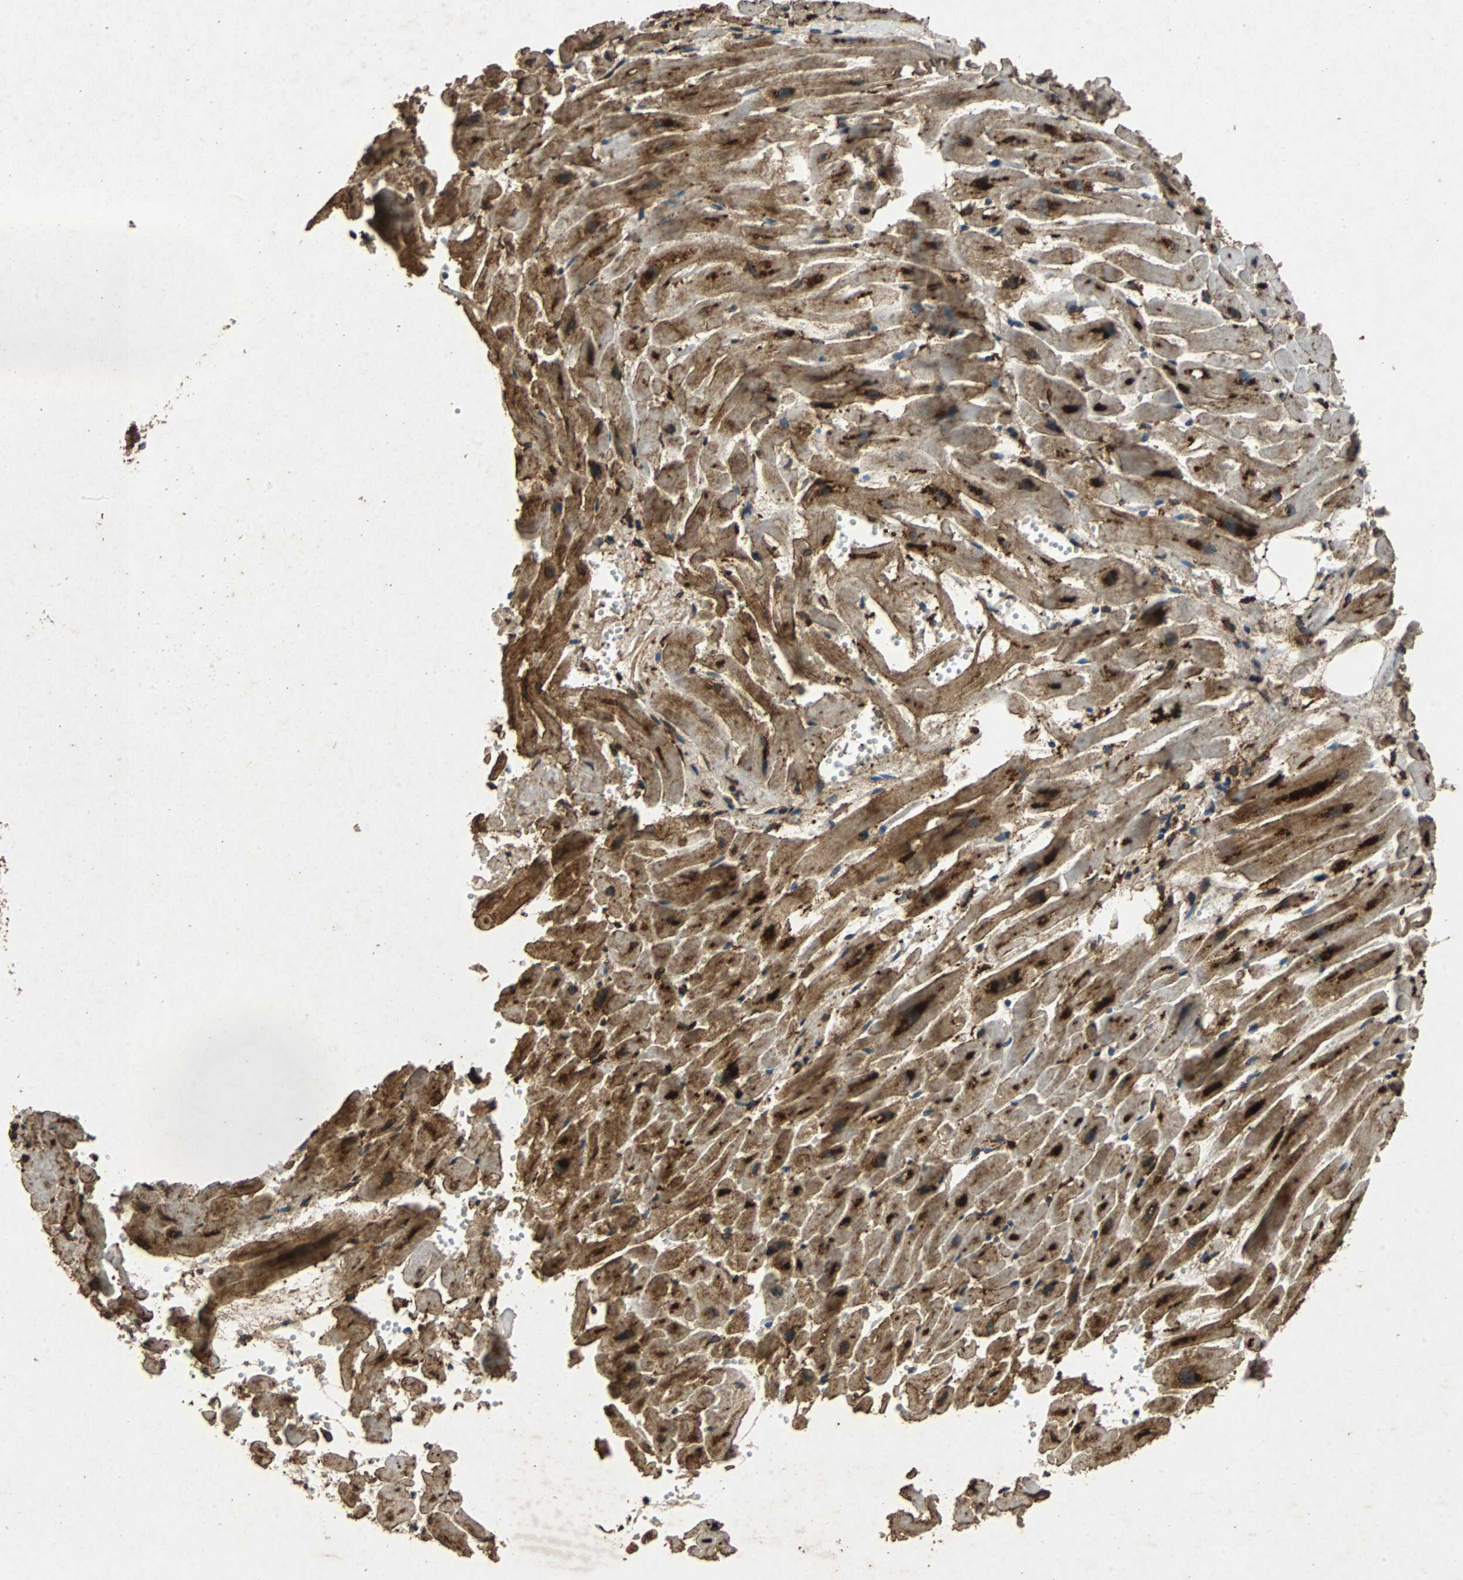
{"staining": {"intensity": "strong", "quantity": ">75%", "location": "cytoplasmic/membranous"}, "tissue": "heart muscle", "cell_type": "Cardiomyocytes", "image_type": "normal", "snomed": [{"axis": "morphology", "description": "Normal tissue, NOS"}, {"axis": "topography", "description": "Heart"}], "caption": "An immunohistochemistry image of unremarkable tissue is shown. Protein staining in brown labels strong cytoplasmic/membranous positivity in heart muscle within cardiomyocytes. The staining was performed using DAB (3,3'-diaminobenzidine) to visualize the protein expression in brown, while the nuclei were stained in blue with hematoxylin (Magnification: 20x).", "gene": "NAA10", "patient": {"sex": "female", "age": 19}}